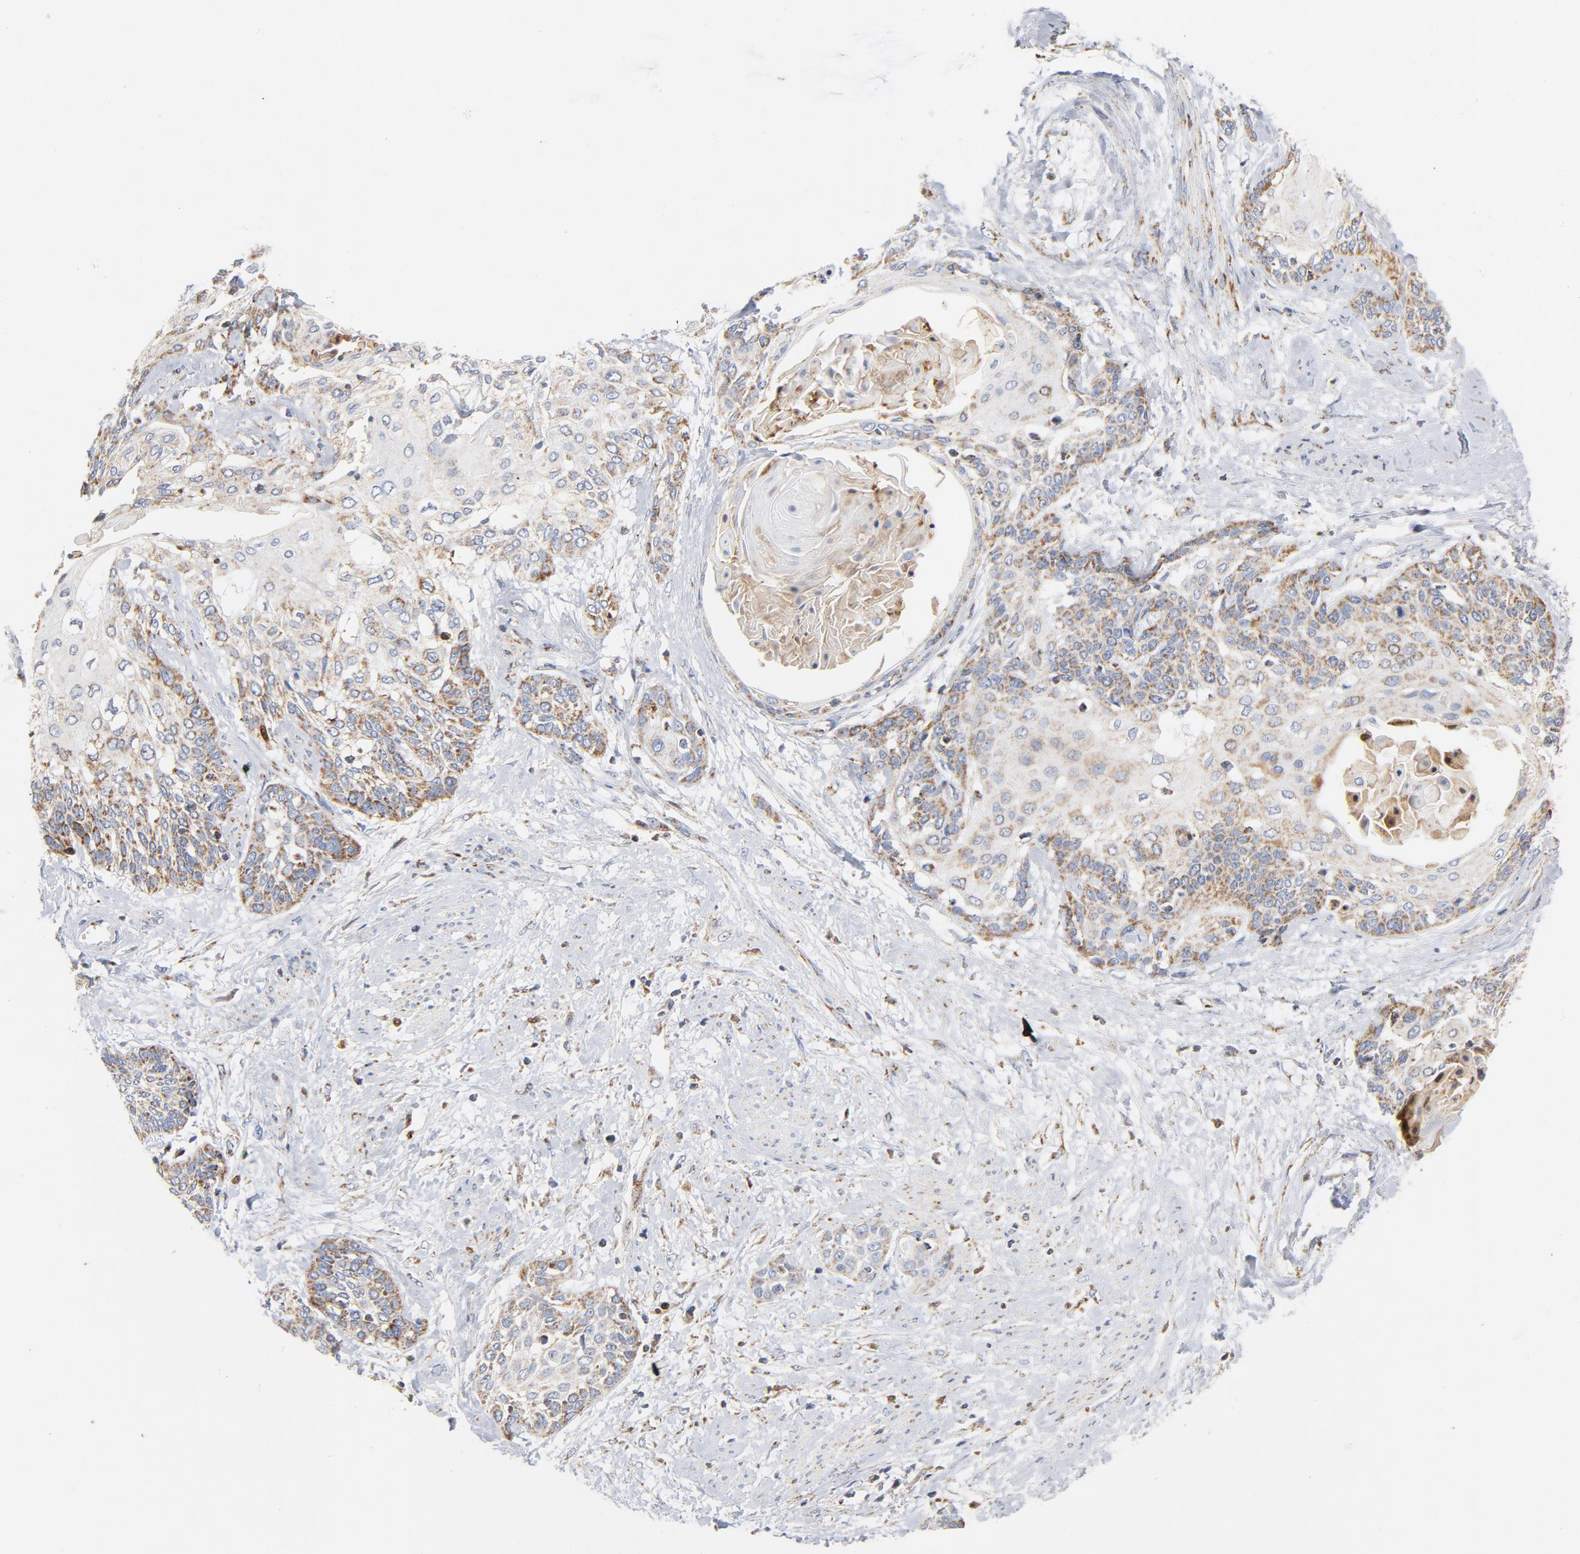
{"staining": {"intensity": "moderate", "quantity": ">75%", "location": "cytoplasmic/membranous"}, "tissue": "cervical cancer", "cell_type": "Tumor cells", "image_type": "cancer", "snomed": [{"axis": "morphology", "description": "Squamous cell carcinoma, NOS"}, {"axis": "topography", "description": "Cervix"}], "caption": "Cervical cancer (squamous cell carcinoma) stained with immunohistochemistry (IHC) reveals moderate cytoplasmic/membranous positivity in approximately >75% of tumor cells.", "gene": "DIABLO", "patient": {"sex": "female", "age": 57}}